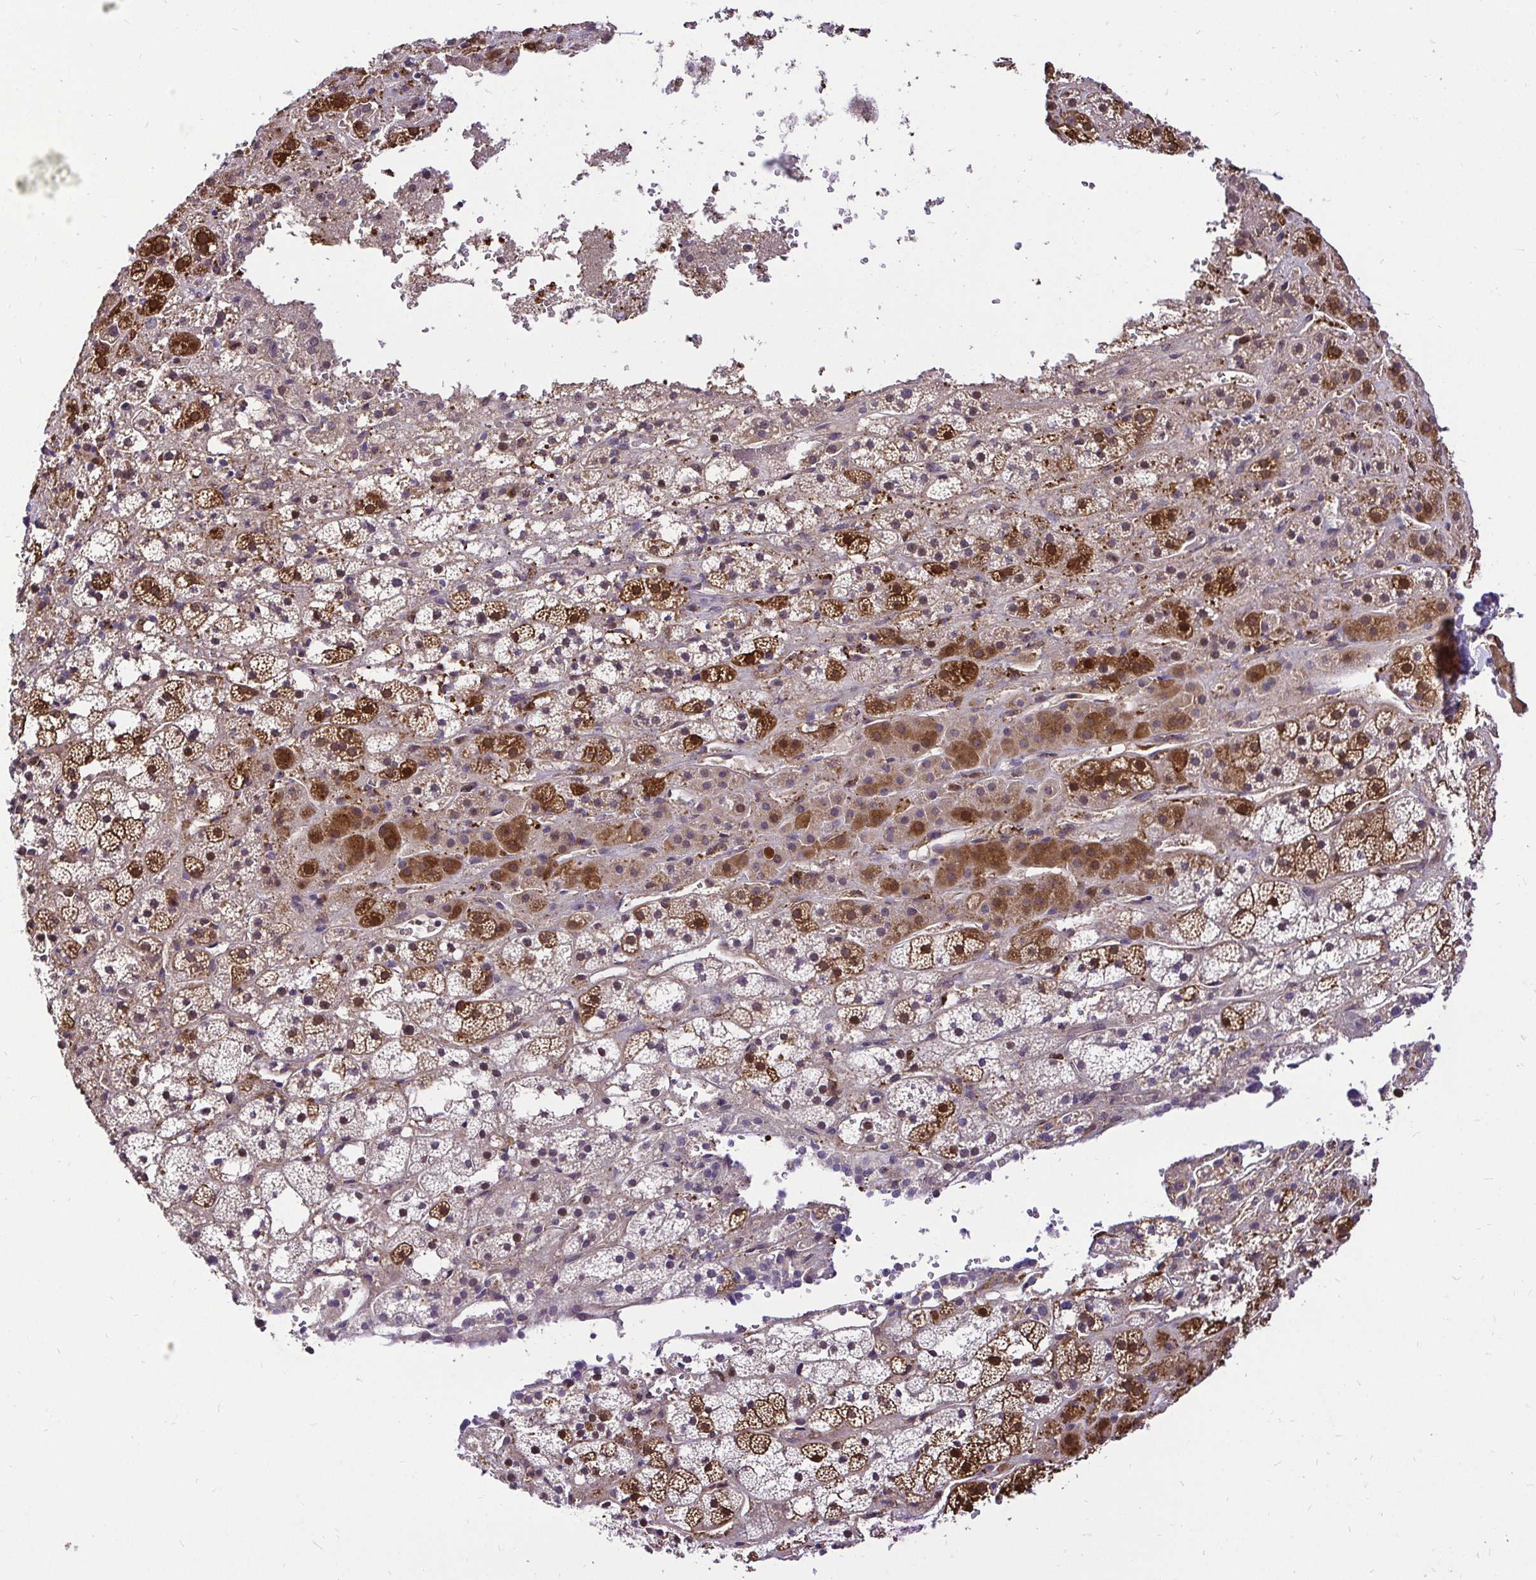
{"staining": {"intensity": "strong", "quantity": ">75%", "location": "cytoplasmic/membranous"}, "tissue": "adrenal gland", "cell_type": "Glandular cells", "image_type": "normal", "snomed": [{"axis": "morphology", "description": "Normal tissue, NOS"}, {"axis": "topography", "description": "Adrenal gland"}], "caption": "Immunohistochemistry of unremarkable human adrenal gland displays high levels of strong cytoplasmic/membranous positivity in about >75% of glandular cells.", "gene": "CCDC122", "patient": {"sex": "male", "age": 53}}